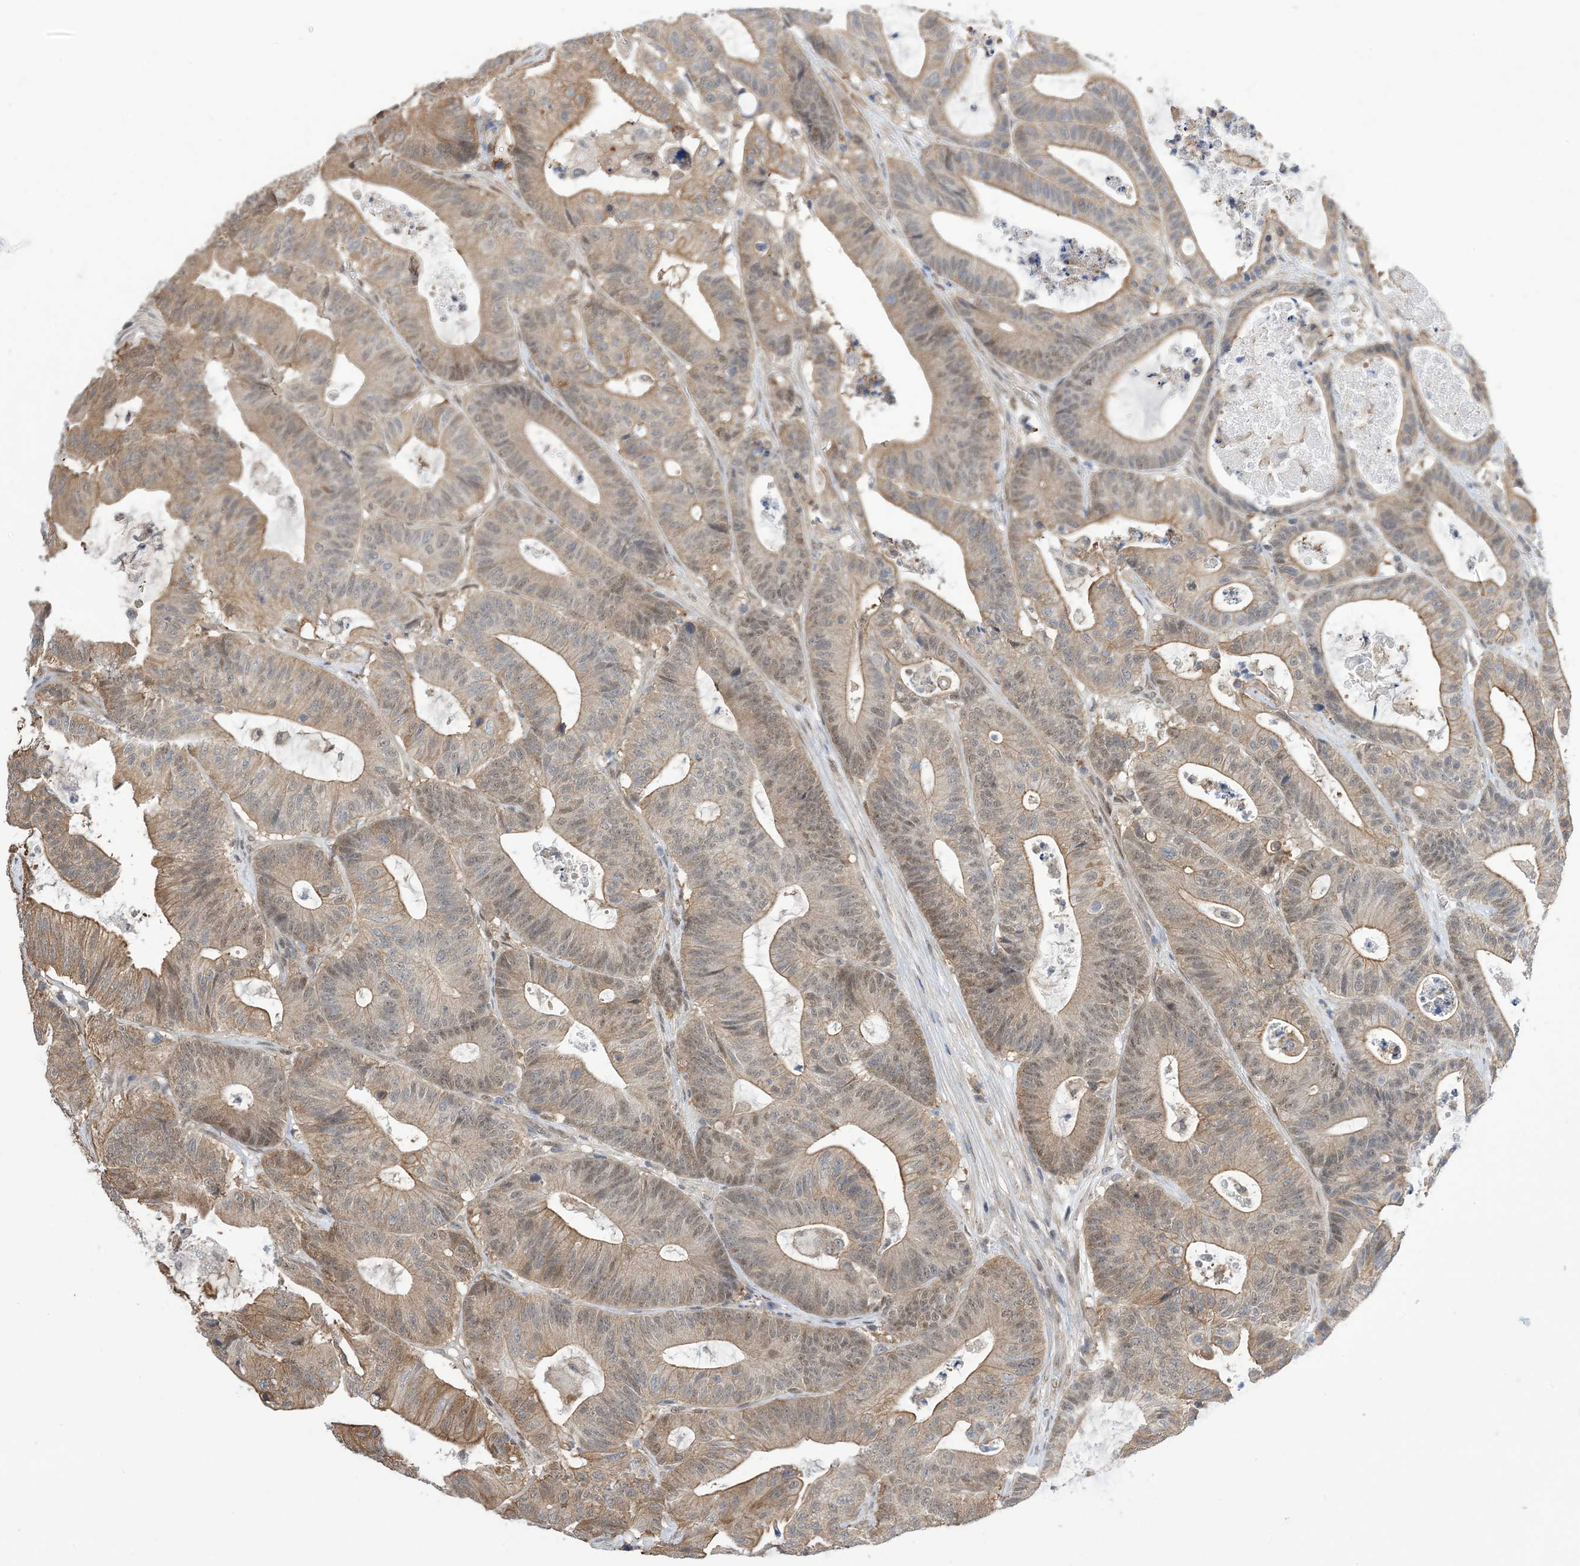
{"staining": {"intensity": "moderate", "quantity": "25%-75%", "location": "cytoplasmic/membranous,nuclear"}, "tissue": "colorectal cancer", "cell_type": "Tumor cells", "image_type": "cancer", "snomed": [{"axis": "morphology", "description": "Adenocarcinoma, NOS"}, {"axis": "topography", "description": "Colon"}], "caption": "A brown stain shows moderate cytoplasmic/membranous and nuclear positivity of a protein in colorectal cancer (adenocarcinoma) tumor cells. Nuclei are stained in blue.", "gene": "ZNF8", "patient": {"sex": "female", "age": 84}}